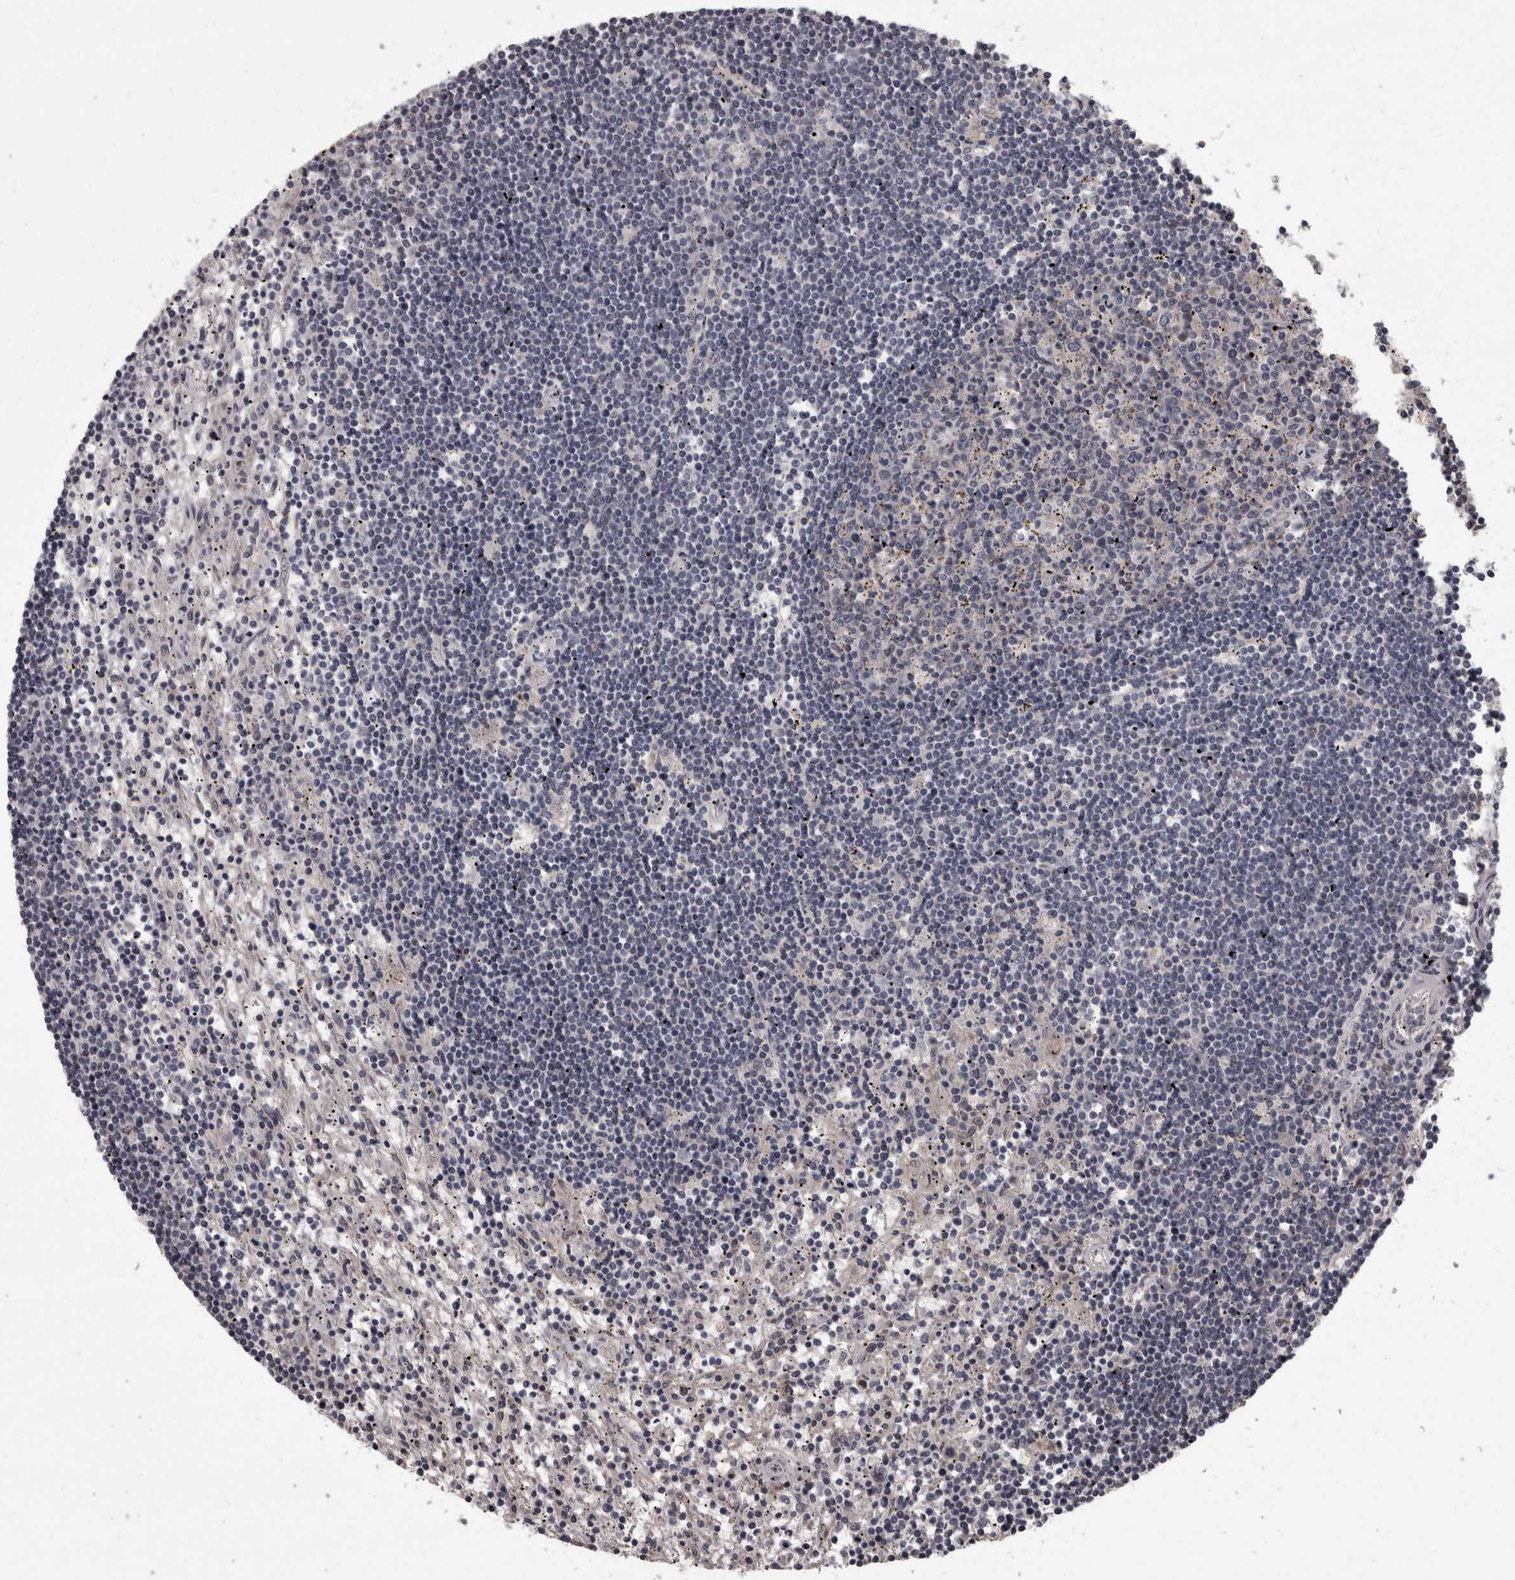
{"staining": {"intensity": "negative", "quantity": "none", "location": "none"}, "tissue": "lymphoma", "cell_type": "Tumor cells", "image_type": "cancer", "snomed": [{"axis": "morphology", "description": "Malignant lymphoma, non-Hodgkin's type, Low grade"}, {"axis": "topography", "description": "Spleen"}], "caption": "Human lymphoma stained for a protein using immunohistochemistry shows no expression in tumor cells.", "gene": "PCDH17", "patient": {"sex": "male", "age": 76}}